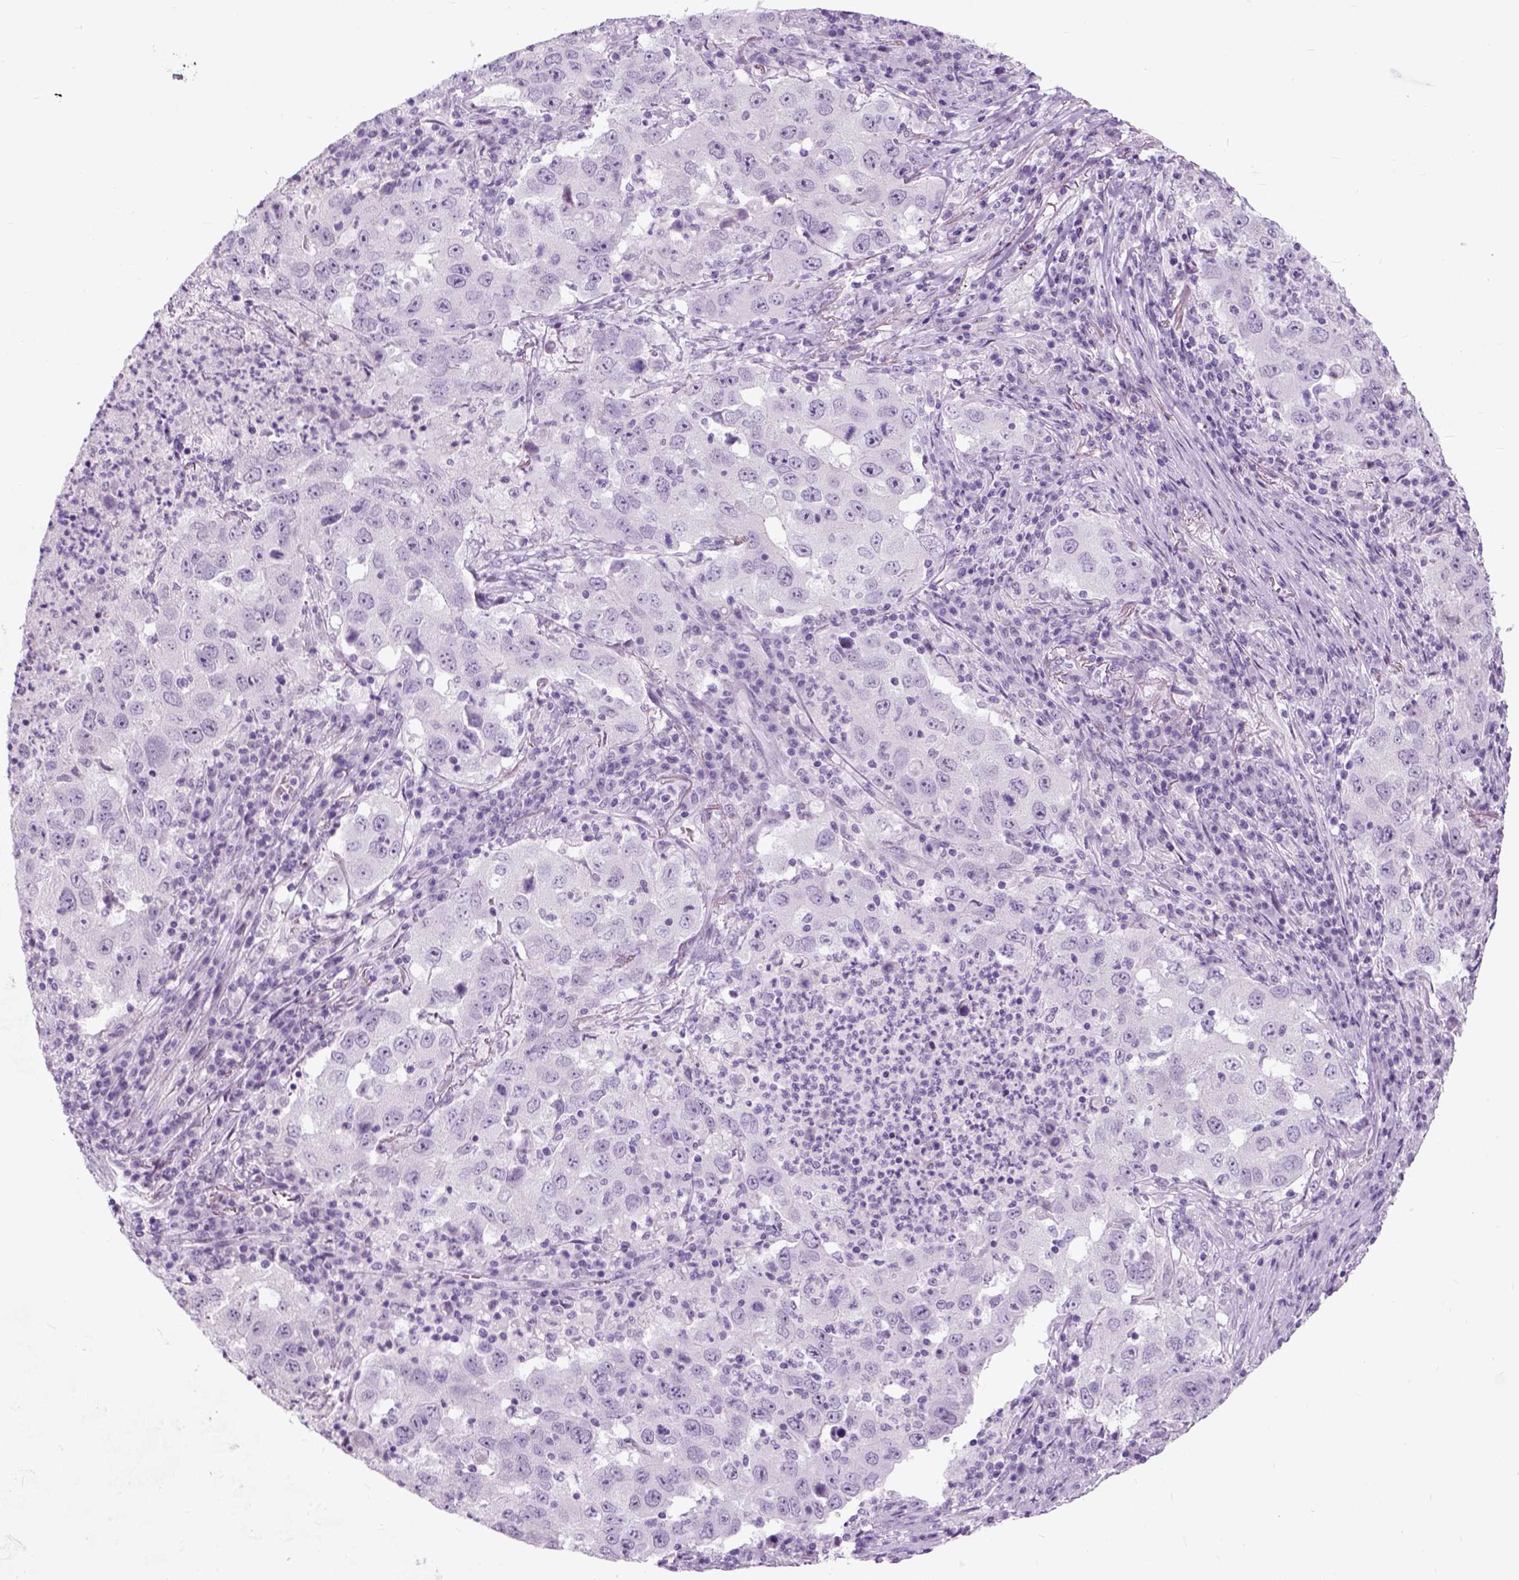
{"staining": {"intensity": "negative", "quantity": "none", "location": "none"}, "tissue": "lung cancer", "cell_type": "Tumor cells", "image_type": "cancer", "snomed": [{"axis": "morphology", "description": "Adenocarcinoma, NOS"}, {"axis": "topography", "description": "Lung"}], "caption": "The histopathology image demonstrates no significant staining in tumor cells of lung adenocarcinoma.", "gene": "AXDND1", "patient": {"sex": "male", "age": 73}}